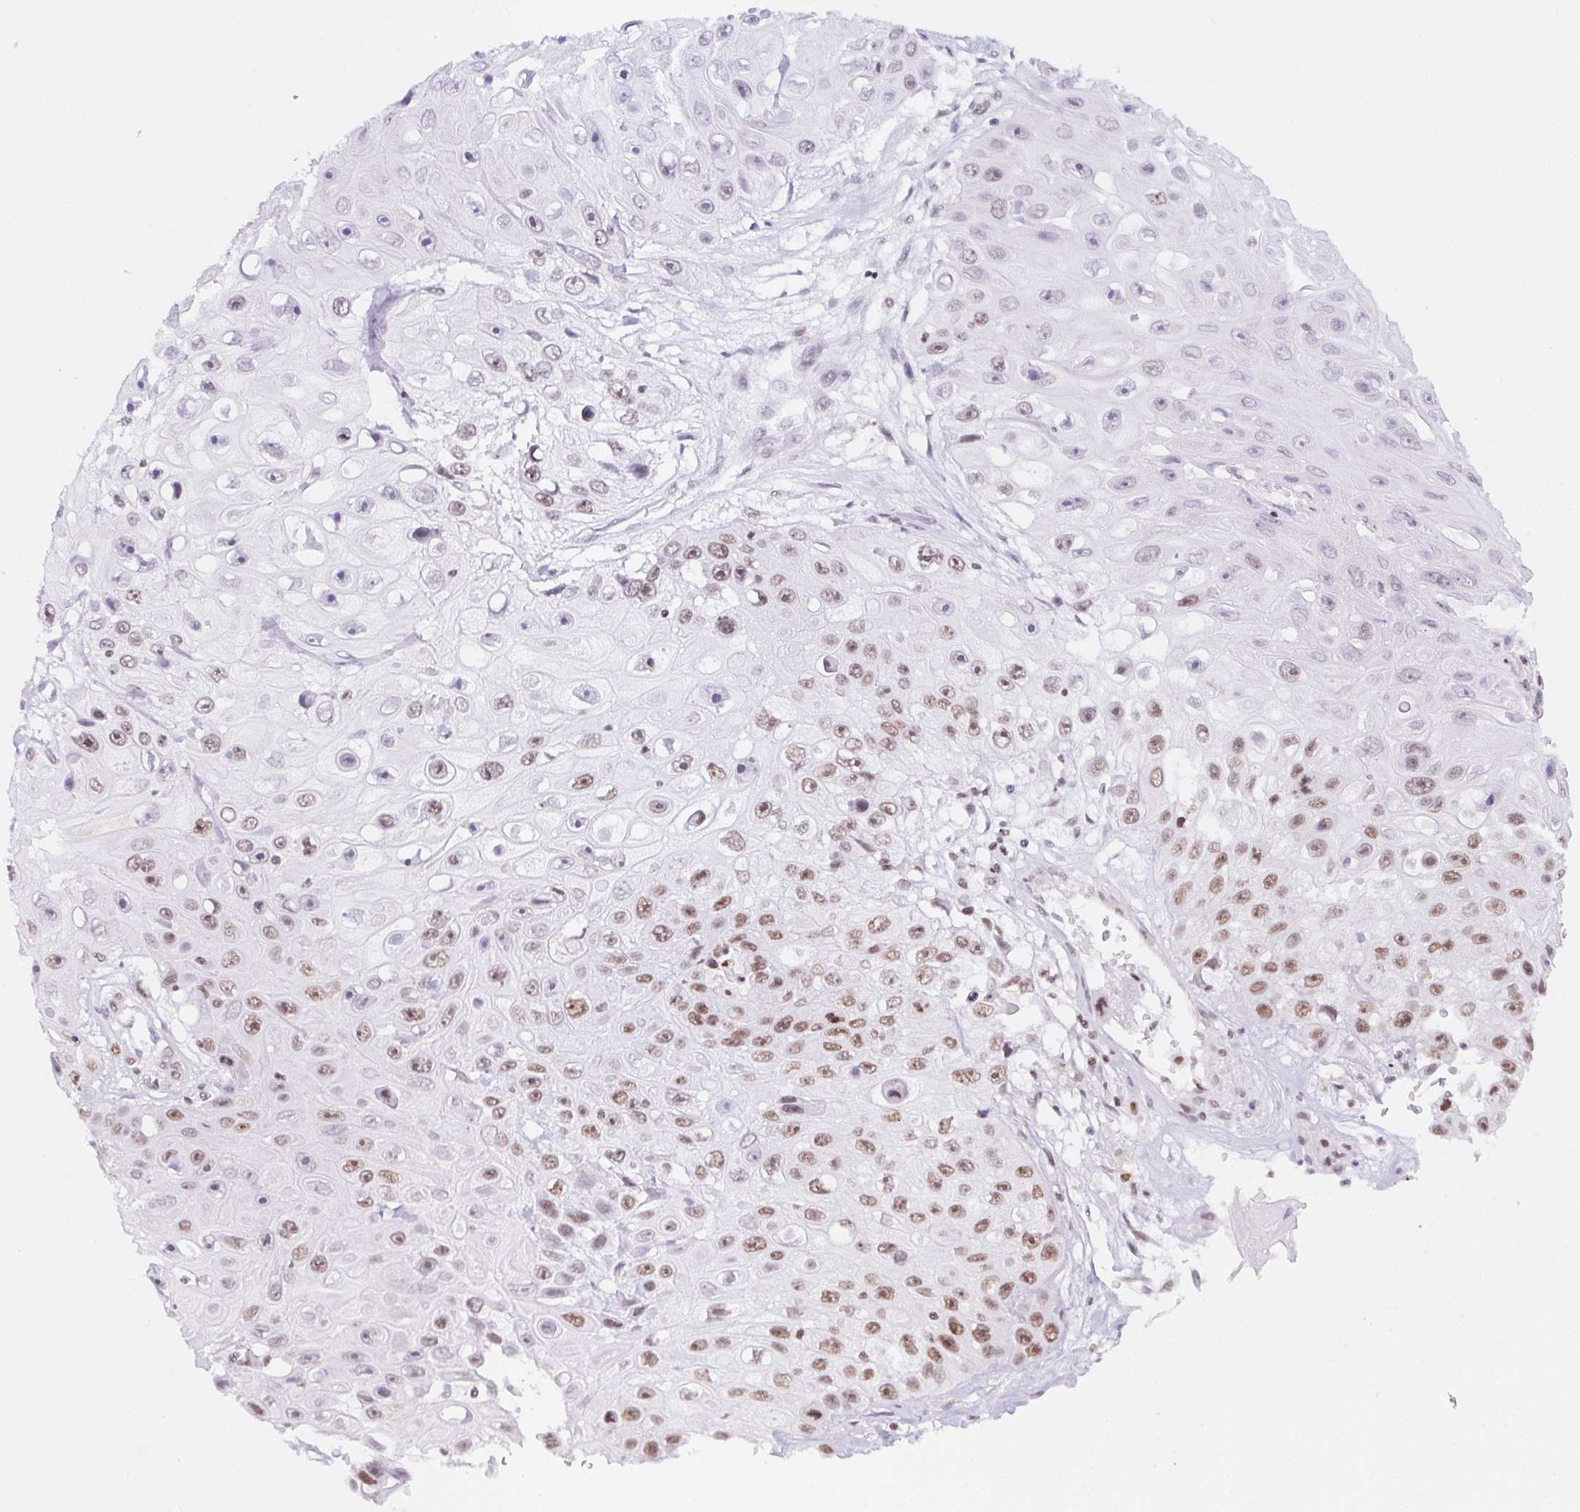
{"staining": {"intensity": "moderate", "quantity": "25%-75%", "location": "nuclear"}, "tissue": "skin cancer", "cell_type": "Tumor cells", "image_type": "cancer", "snomed": [{"axis": "morphology", "description": "Squamous cell carcinoma, NOS"}, {"axis": "topography", "description": "Skin"}], "caption": "Tumor cells reveal medium levels of moderate nuclear expression in approximately 25%-75% of cells in human squamous cell carcinoma (skin). The staining was performed using DAB (3,3'-diaminobenzidine) to visualize the protein expression in brown, while the nuclei were stained in blue with hematoxylin (Magnification: 20x).", "gene": "POLD3", "patient": {"sex": "male", "age": 82}}